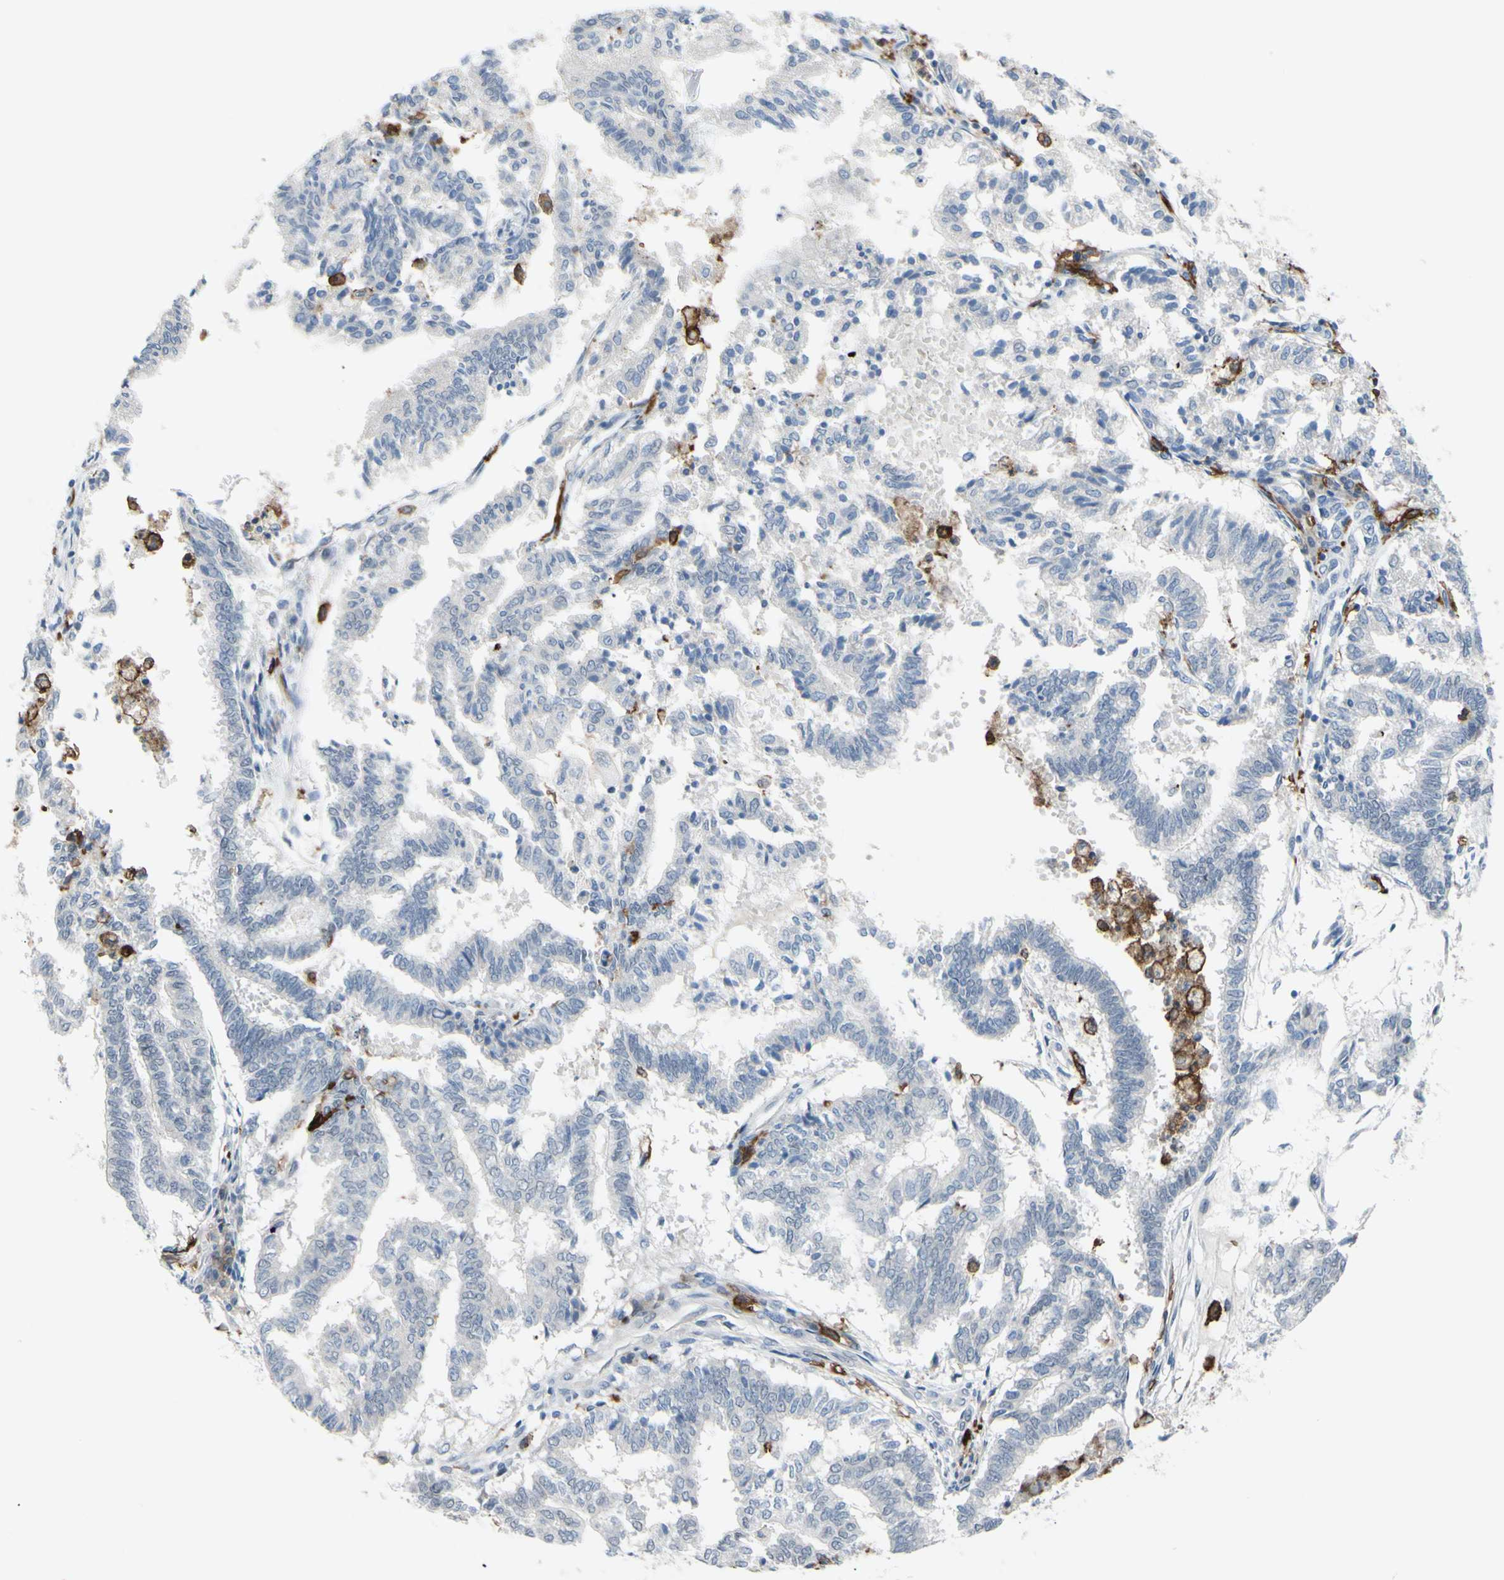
{"staining": {"intensity": "negative", "quantity": "none", "location": "none"}, "tissue": "endometrial cancer", "cell_type": "Tumor cells", "image_type": "cancer", "snomed": [{"axis": "morphology", "description": "Necrosis, NOS"}, {"axis": "morphology", "description": "Adenocarcinoma, NOS"}, {"axis": "topography", "description": "Endometrium"}], "caption": "Tumor cells are negative for protein expression in human endometrial cancer.", "gene": "FCGR2A", "patient": {"sex": "female", "age": 79}}